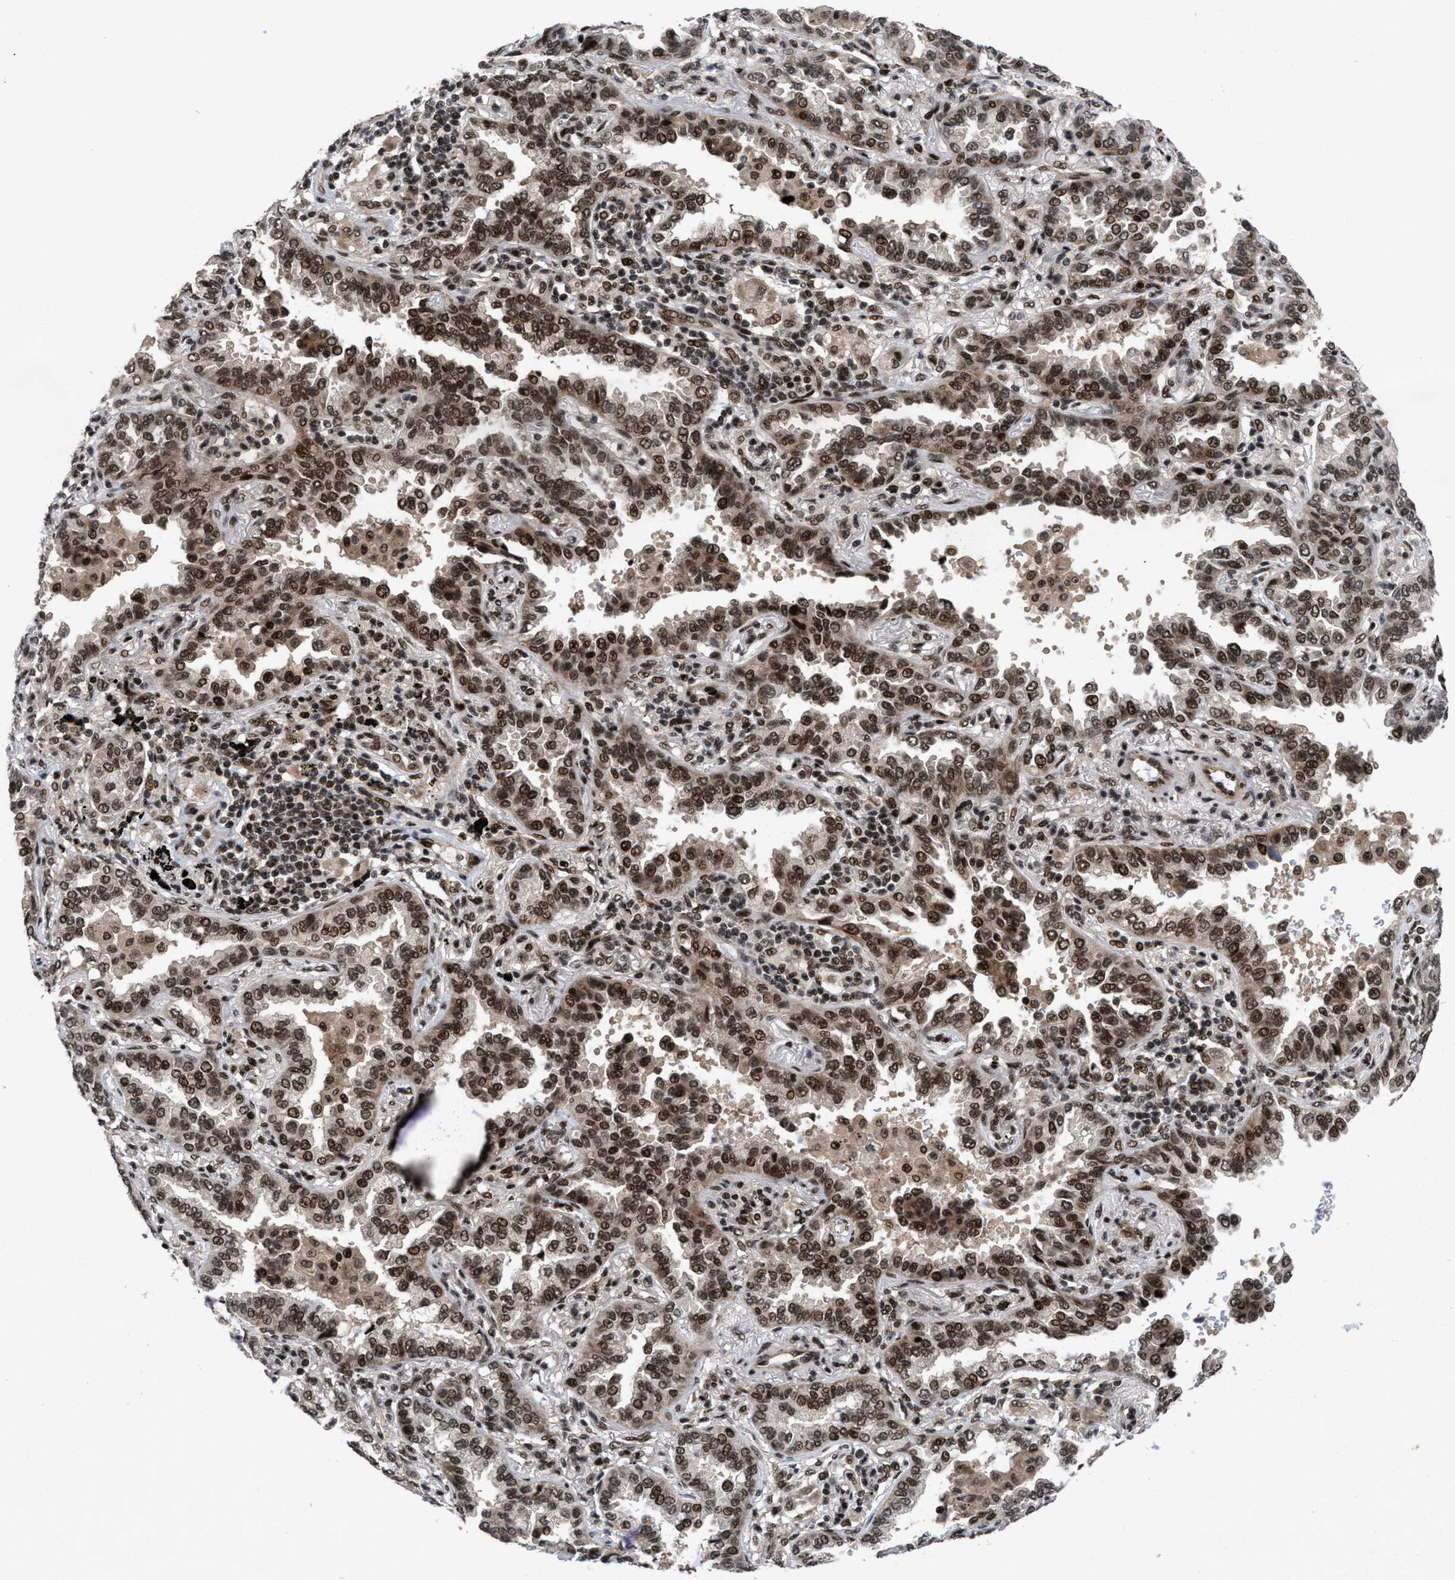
{"staining": {"intensity": "moderate", "quantity": ">75%", "location": "cytoplasmic/membranous,nuclear"}, "tissue": "lung cancer", "cell_type": "Tumor cells", "image_type": "cancer", "snomed": [{"axis": "morphology", "description": "Normal tissue, NOS"}, {"axis": "morphology", "description": "Adenocarcinoma, NOS"}, {"axis": "topography", "description": "Lung"}], "caption": "This photomicrograph displays IHC staining of human lung cancer (adenocarcinoma), with medium moderate cytoplasmic/membranous and nuclear positivity in about >75% of tumor cells.", "gene": "WIZ", "patient": {"sex": "male", "age": 59}}